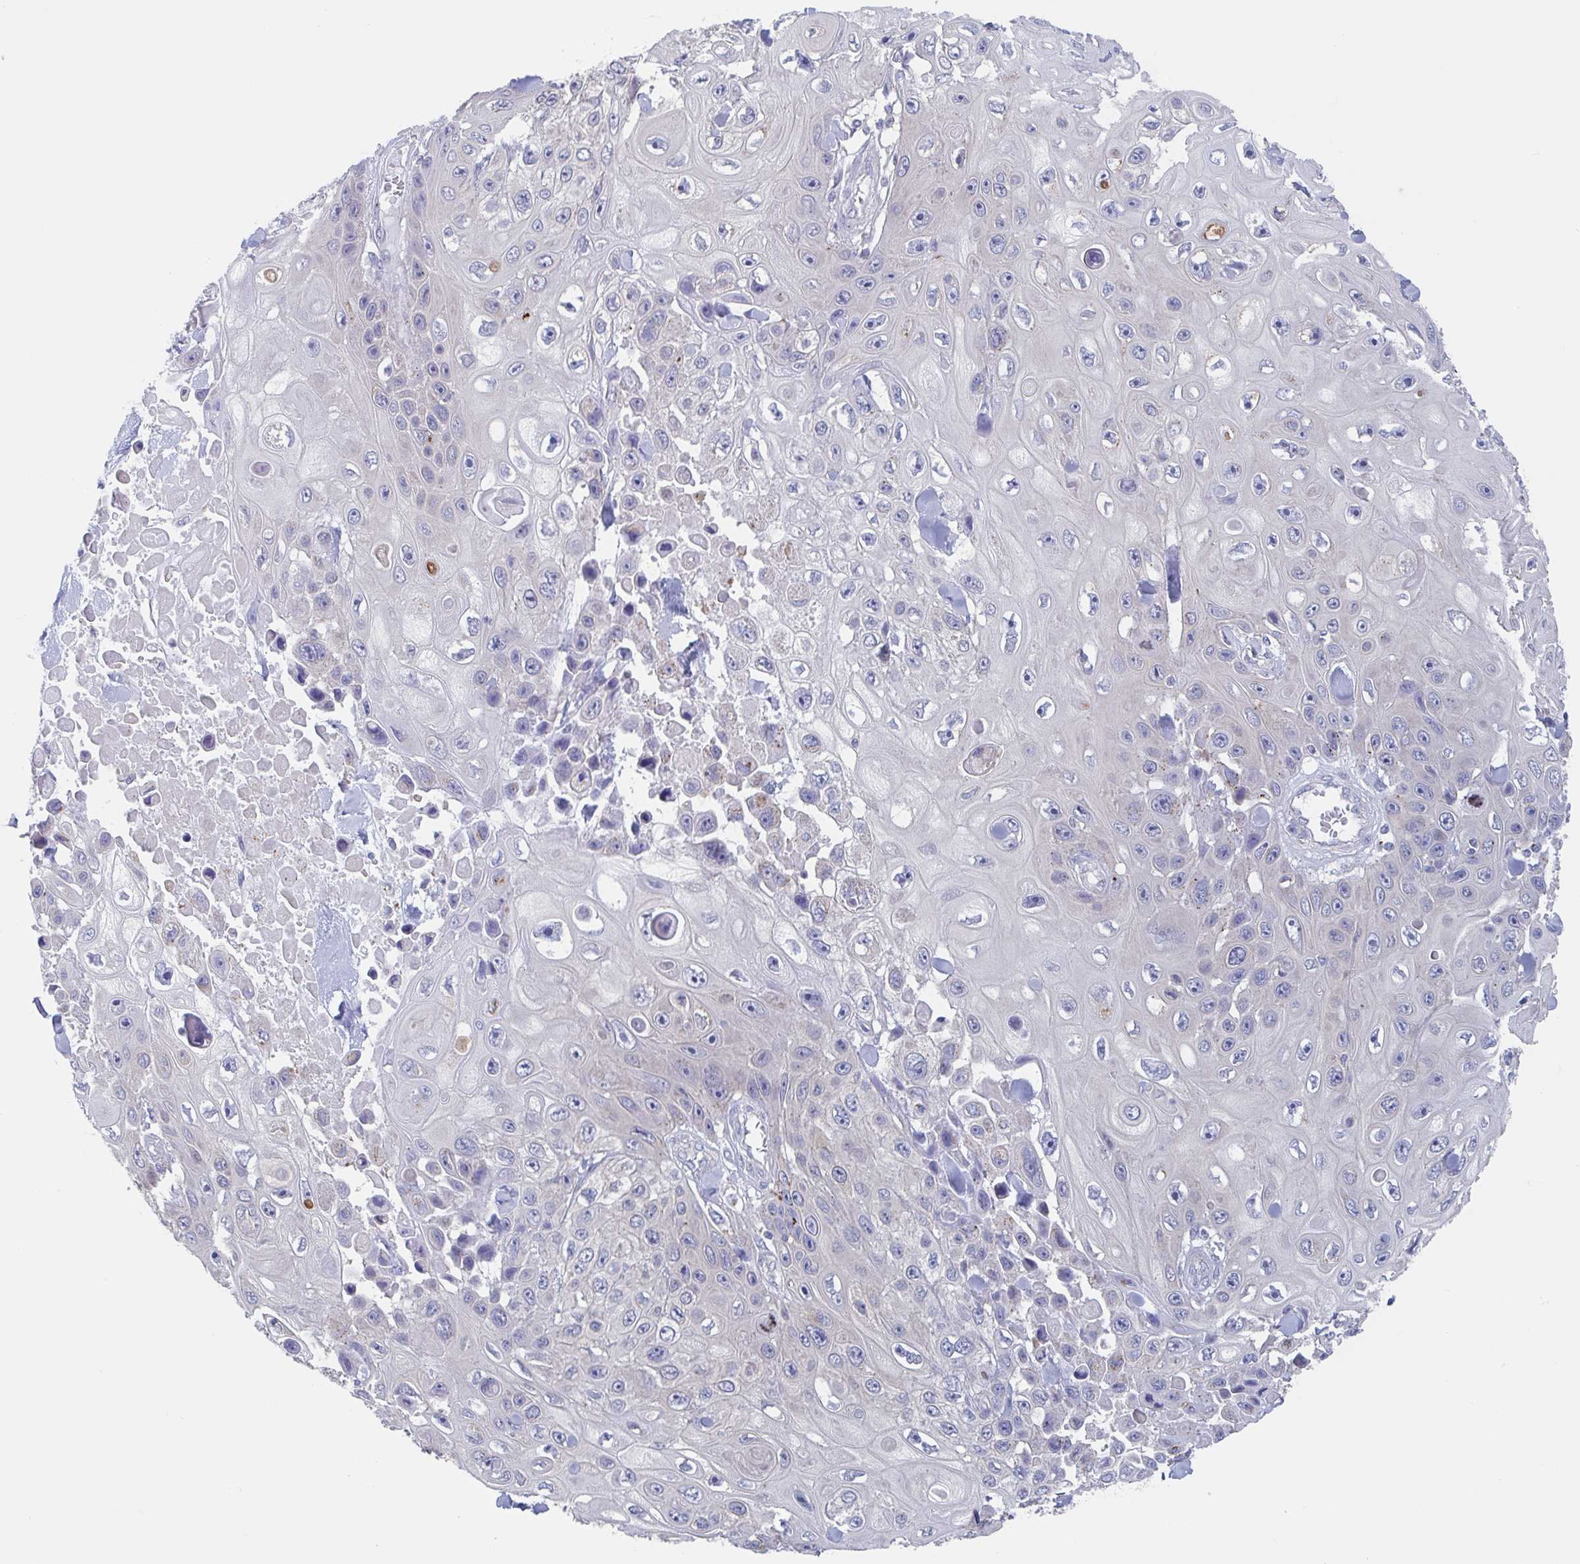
{"staining": {"intensity": "negative", "quantity": "none", "location": "none"}, "tissue": "skin cancer", "cell_type": "Tumor cells", "image_type": "cancer", "snomed": [{"axis": "morphology", "description": "Squamous cell carcinoma, NOS"}, {"axis": "topography", "description": "Skin"}], "caption": "A high-resolution micrograph shows immunohistochemistry (IHC) staining of skin squamous cell carcinoma, which displays no significant expression in tumor cells.", "gene": "CHMP5", "patient": {"sex": "male", "age": 82}}